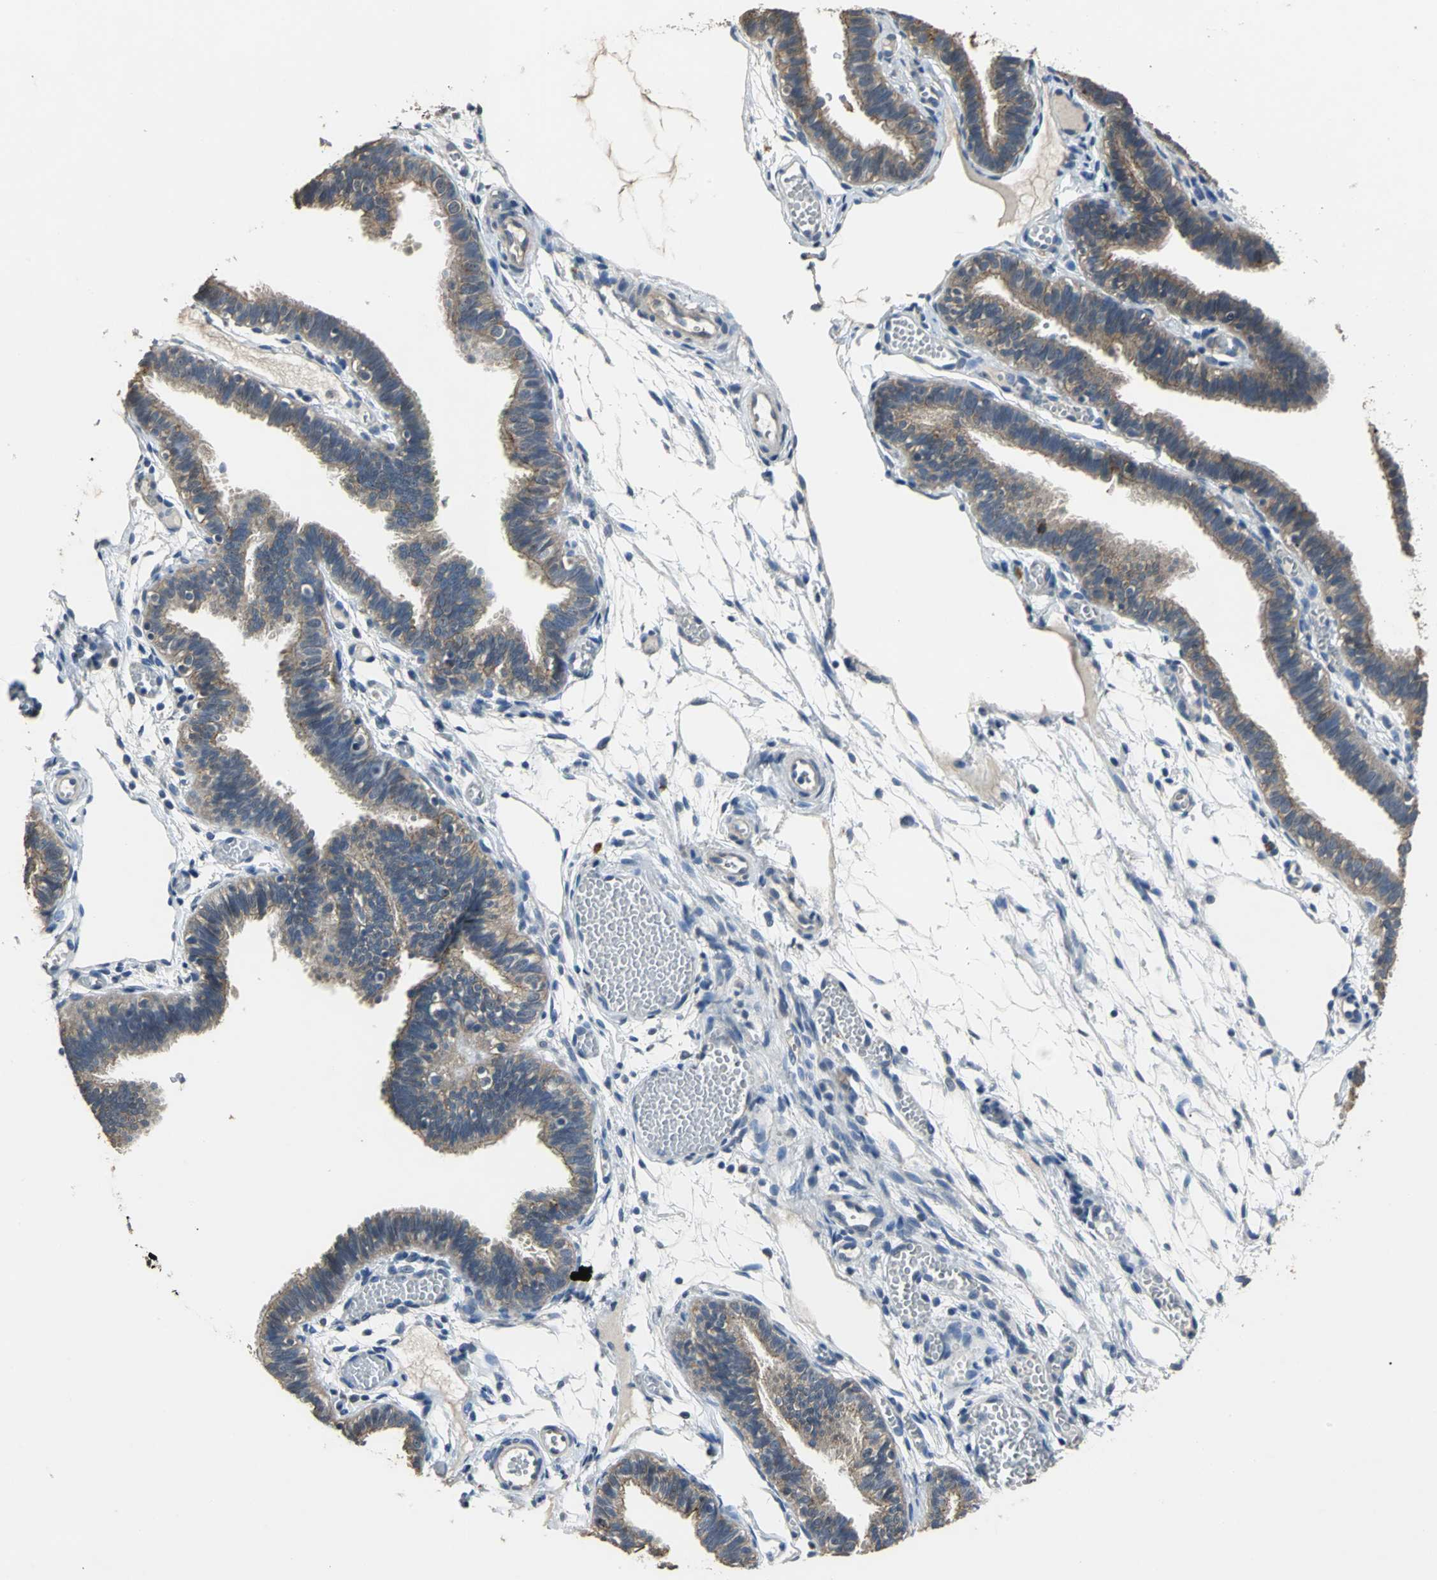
{"staining": {"intensity": "weak", "quantity": ">75%", "location": "cytoplasmic/membranous"}, "tissue": "fallopian tube", "cell_type": "Glandular cells", "image_type": "normal", "snomed": [{"axis": "morphology", "description": "Normal tissue, NOS"}, {"axis": "topography", "description": "Fallopian tube"}], "caption": "Immunohistochemistry (IHC) image of normal fallopian tube: human fallopian tube stained using immunohistochemistry (IHC) reveals low levels of weak protein expression localized specifically in the cytoplasmic/membranous of glandular cells, appearing as a cytoplasmic/membranous brown color.", "gene": "OCLN", "patient": {"sex": "female", "age": 29}}